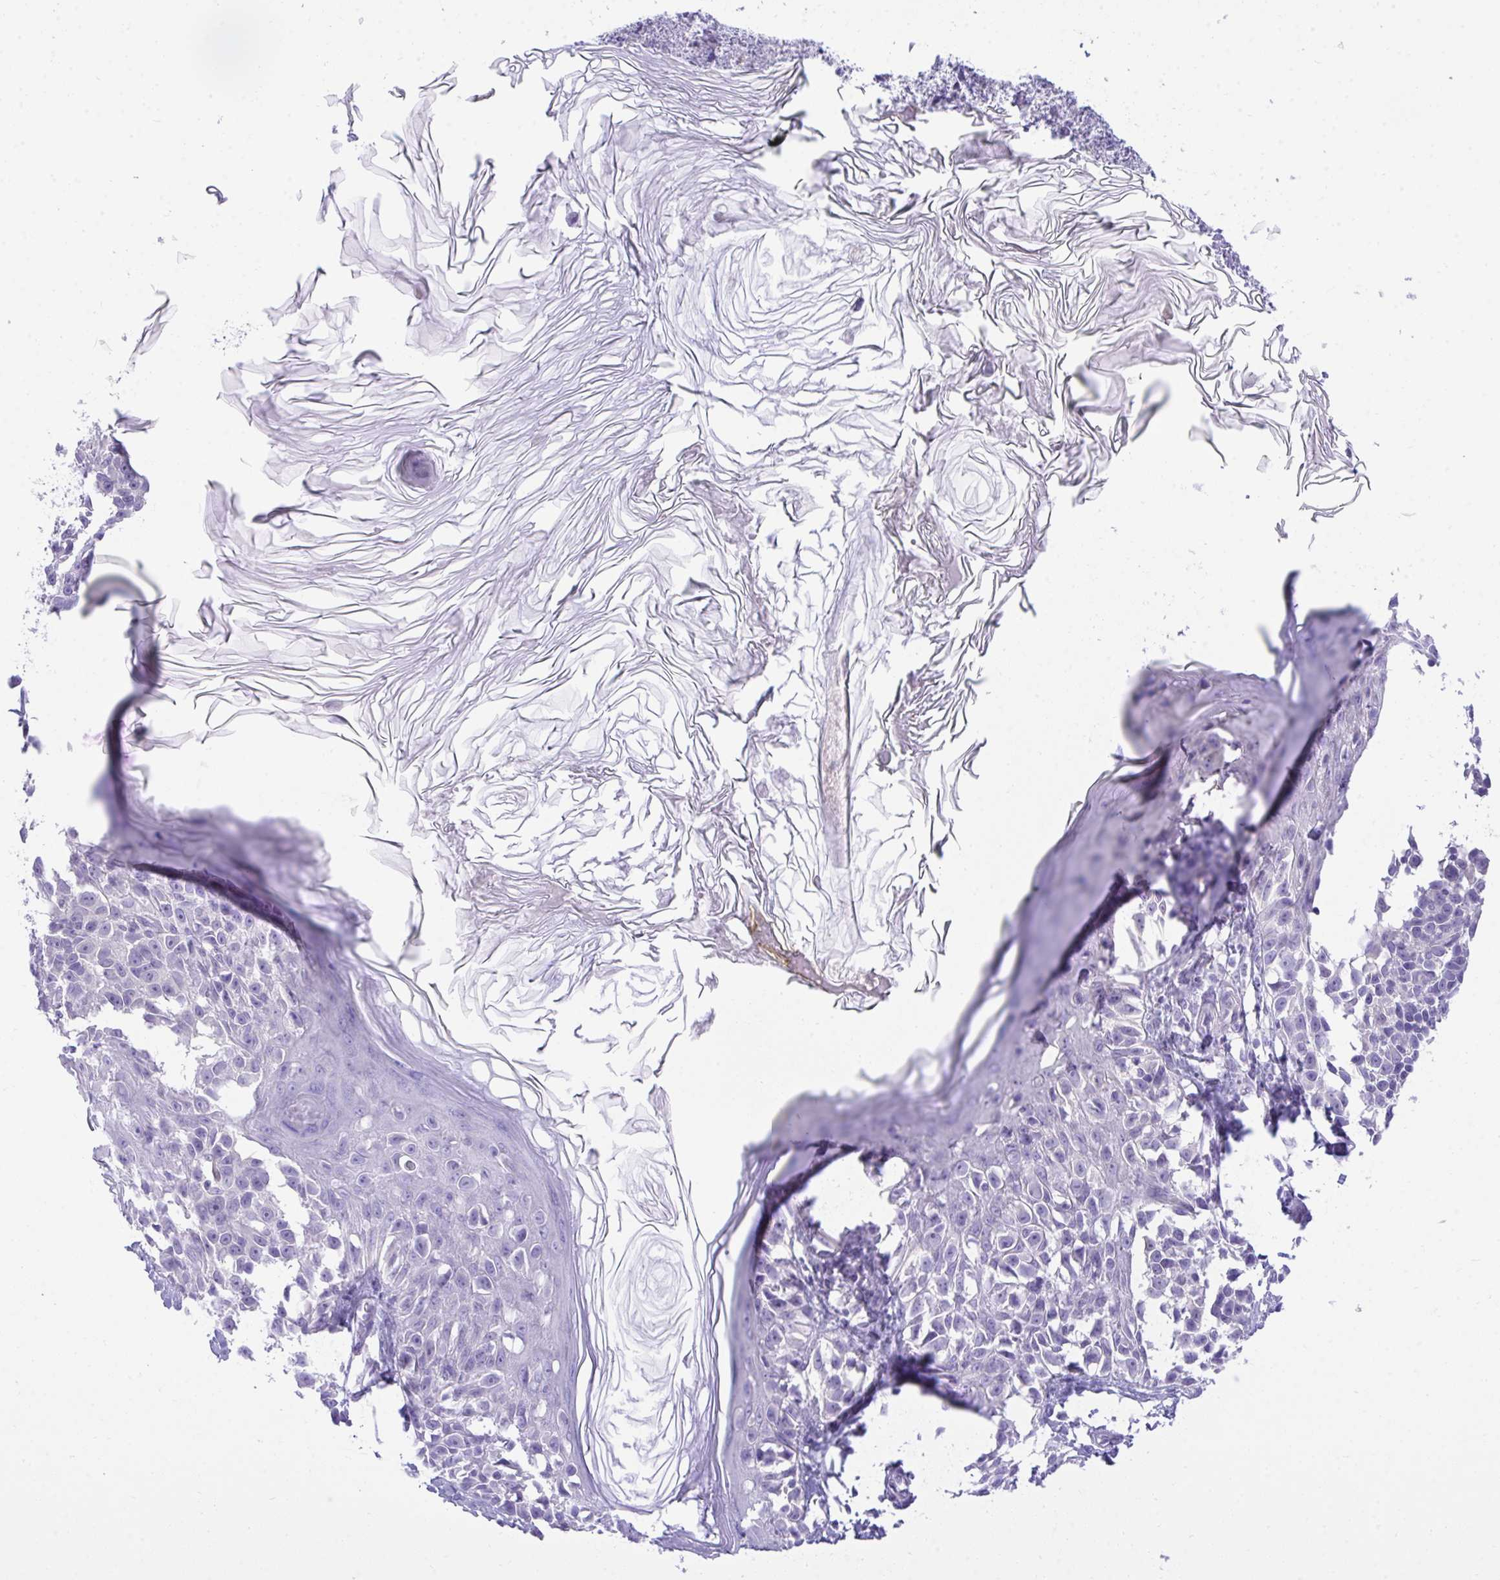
{"staining": {"intensity": "negative", "quantity": "none", "location": "none"}, "tissue": "melanoma", "cell_type": "Tumor cells", "image_type": "cancer", "snomed": [{"axis": "morphology", "description": "Malignant melanoma, NOS"}, {"axis": "topography", "description": "Skin"}], "caption": "Immunohistochemistry micrograph of human melanoma stained for a protein (brown), which shows no positivity in tumor cells.", "gene": "PGM2L1", "patient": {"sex": "male", "age": 73}}